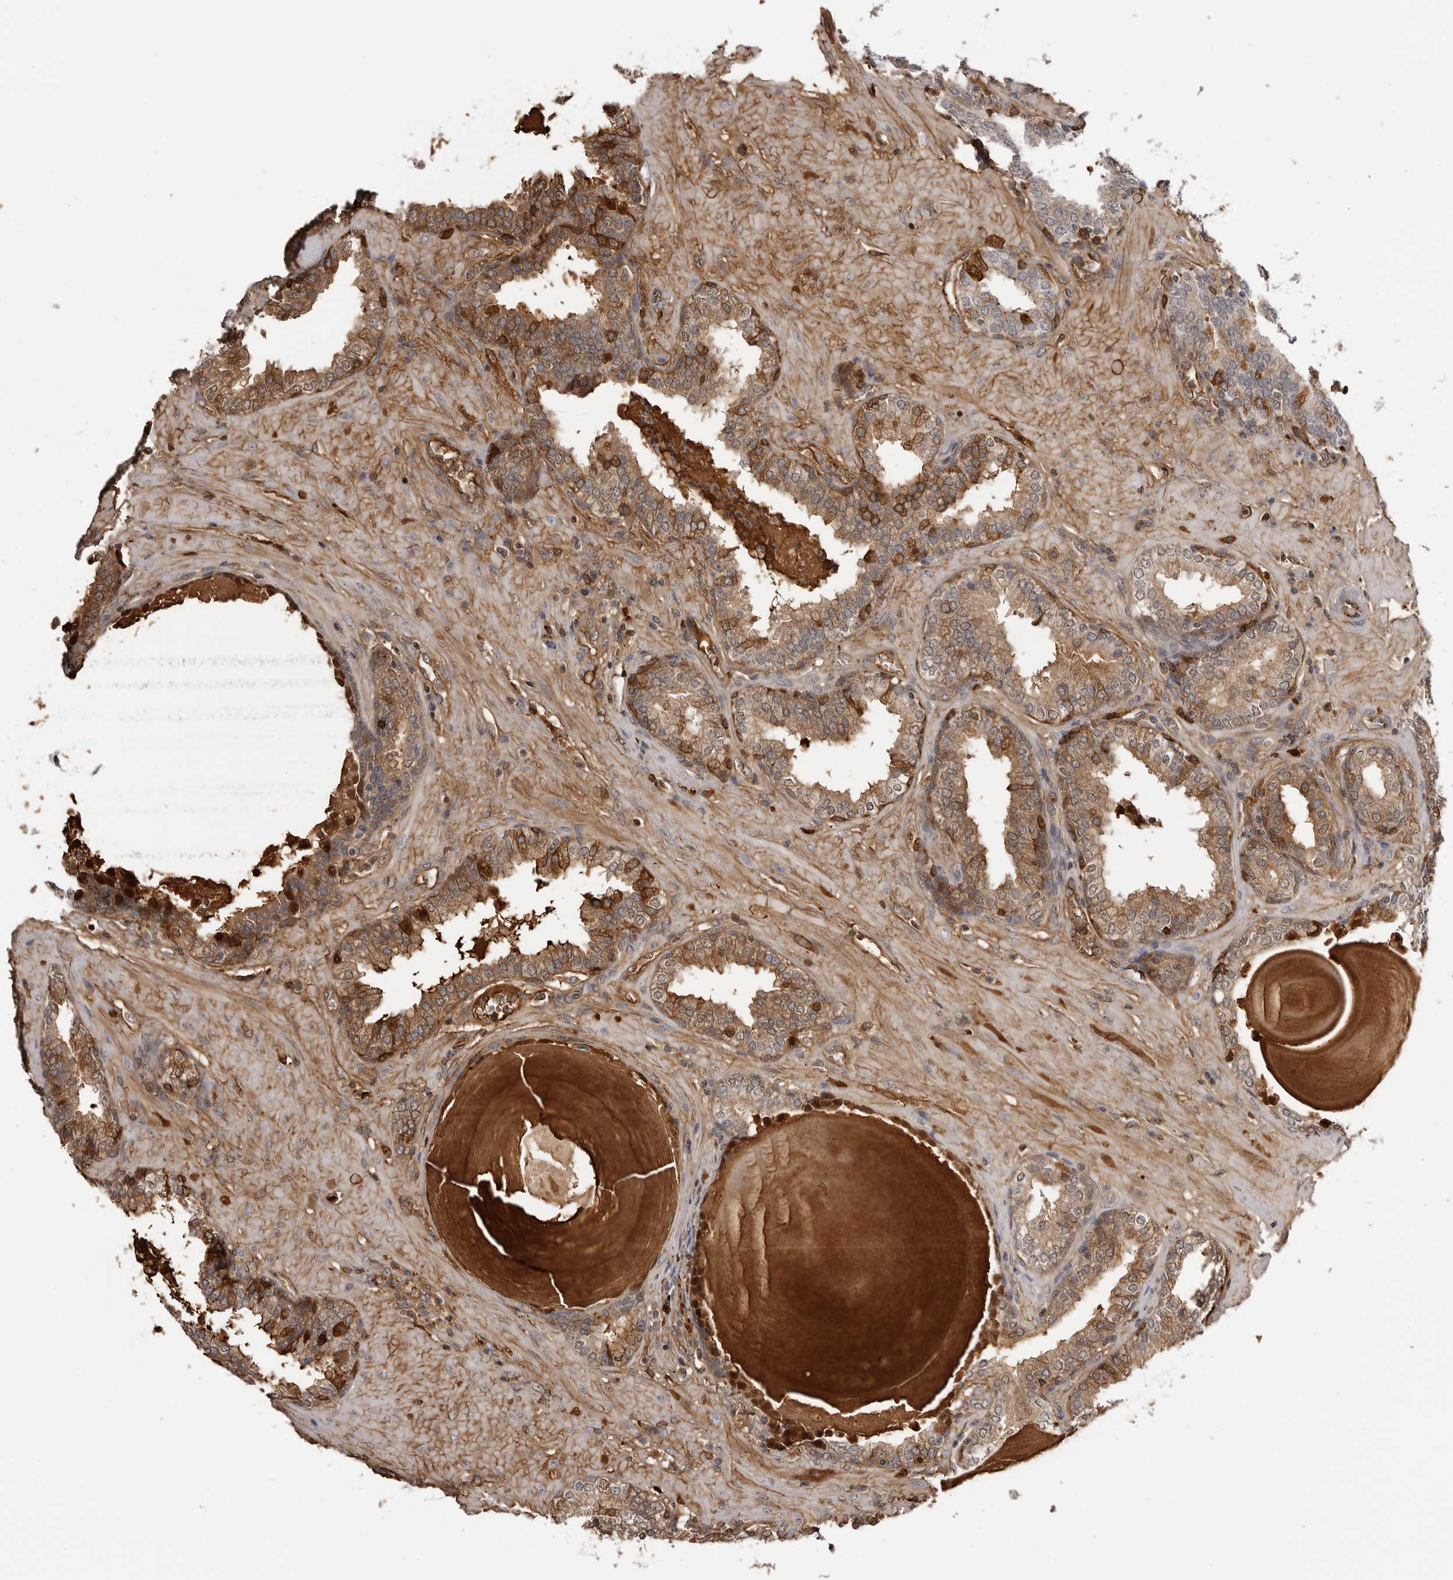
{"staining": {"intensity": "moderate", "quantity": ">75%", "location": "cytoplasmic/membranous,nuclear"}, "tissue": "prostate", "cell_type": "Glandular cells", "image_type": "normal", "snomed": [{"axis": "morphology", "description": "Normal tissue, NOS"}, {"axis": "topography", "description": "Prostate"}], "caption": "A brown stain labels moderate cytoplasmic/membranous,nuclear expression of a protein in glandular cells of unremarkable human prostate.", "gene": "PLEKHF2", "patient": {"sex": "male", "age": 51}}